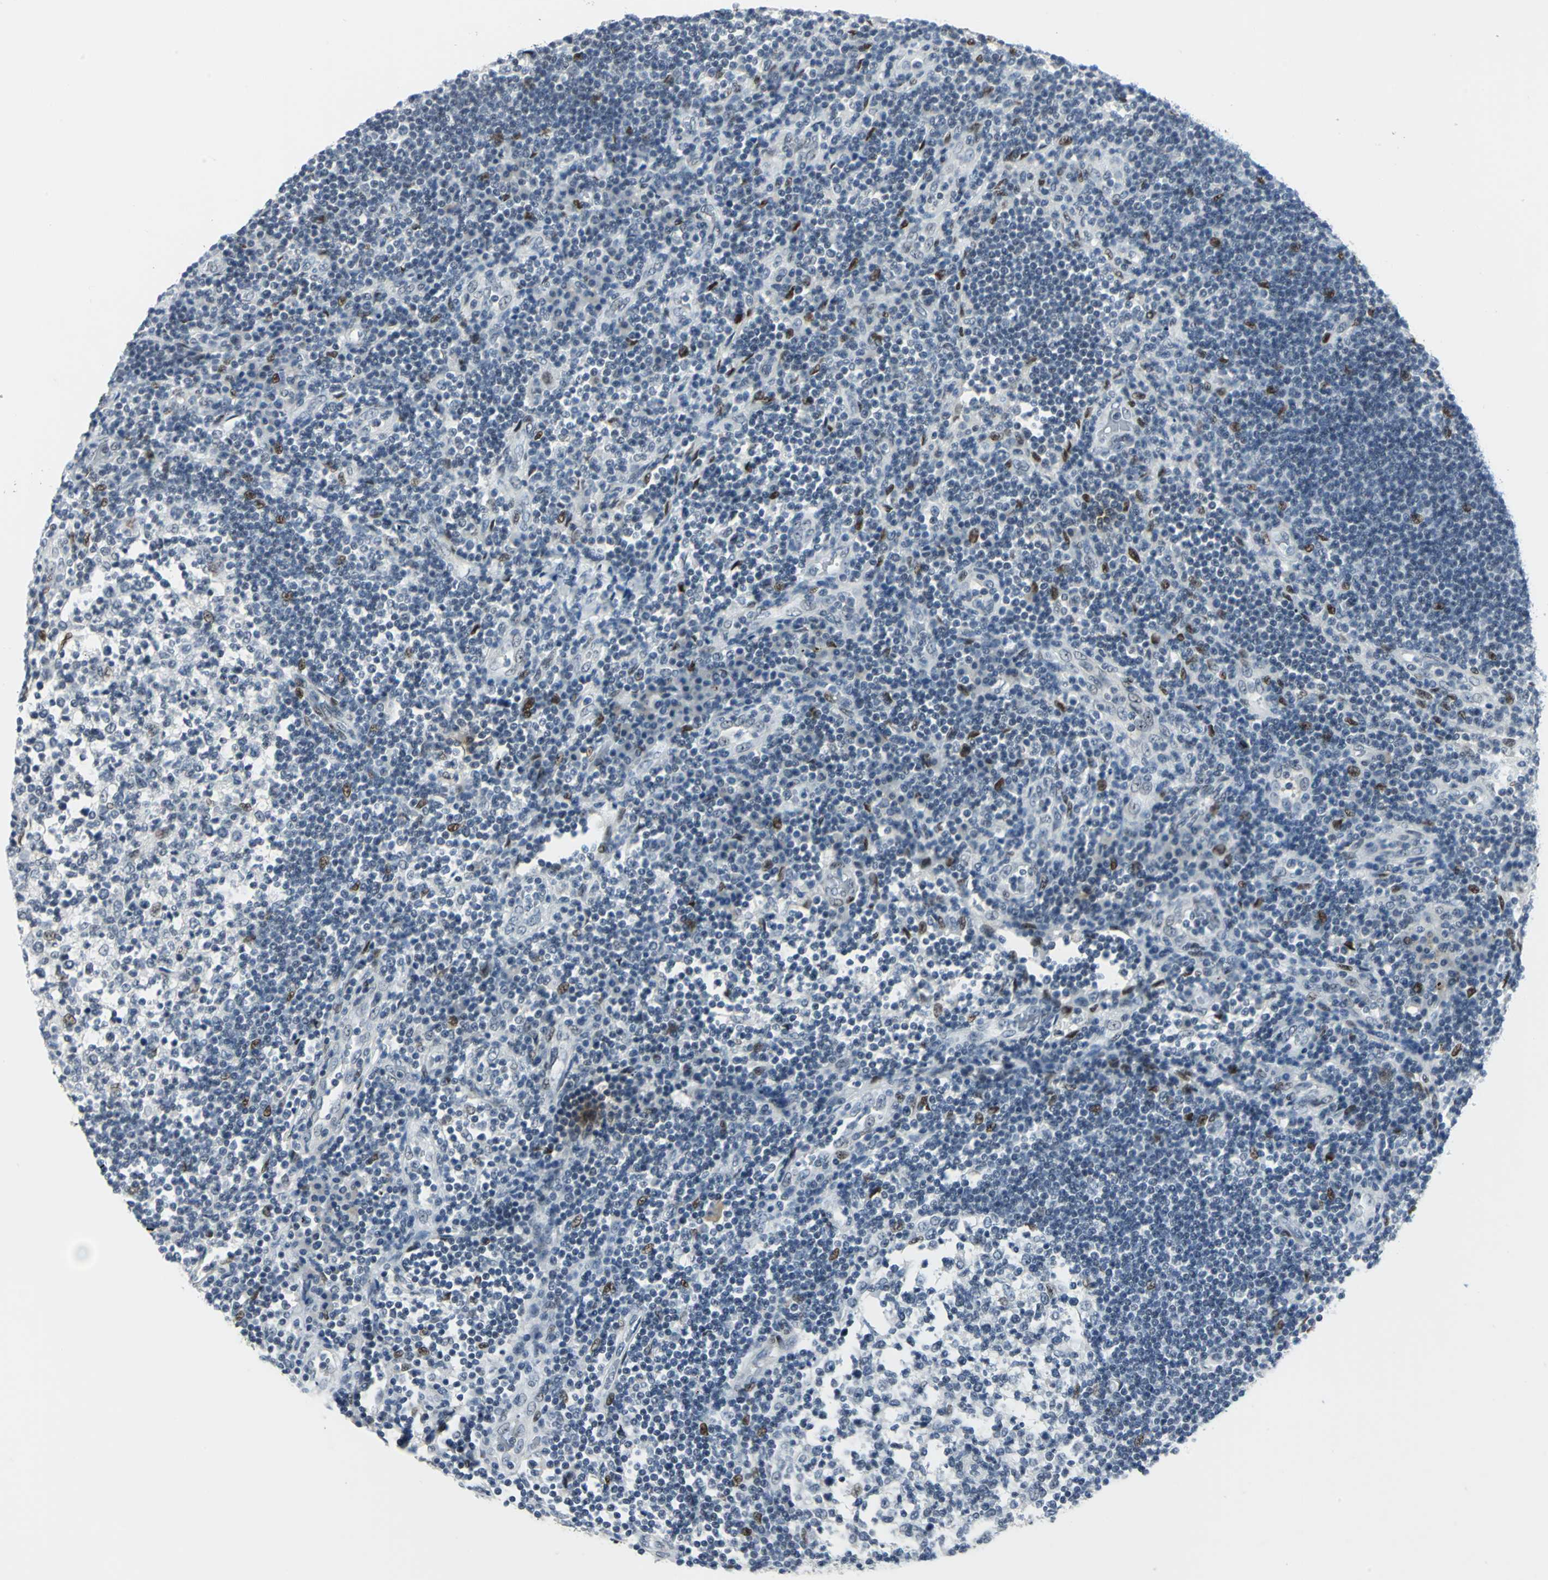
{"staining": {"intensity": "moderate", "quantity": "<25%", "location": "nuclear"}, "tissue": "lymph node", "cell_type": "Germinal center cells", "image_type": "normal", "snomed": [{"axis": "morphology", "description": "Normal tissue, NOS"}, {"axis": "morphology", "description": "Squamous cell carcinoma, metastatic, NOS"}, {"axis": "topography", "description": "Lymph node"}], "caption": "Immunohistochemical staining of benign lymph node exhibits low levels of moderate nuclear staining in approximately <25% of germinal center cells. (DAB = brown stain, brightfield microscopy at high magnification).", "gene": "MEIS2", "patient": {"sex": "female", "age": 53}}